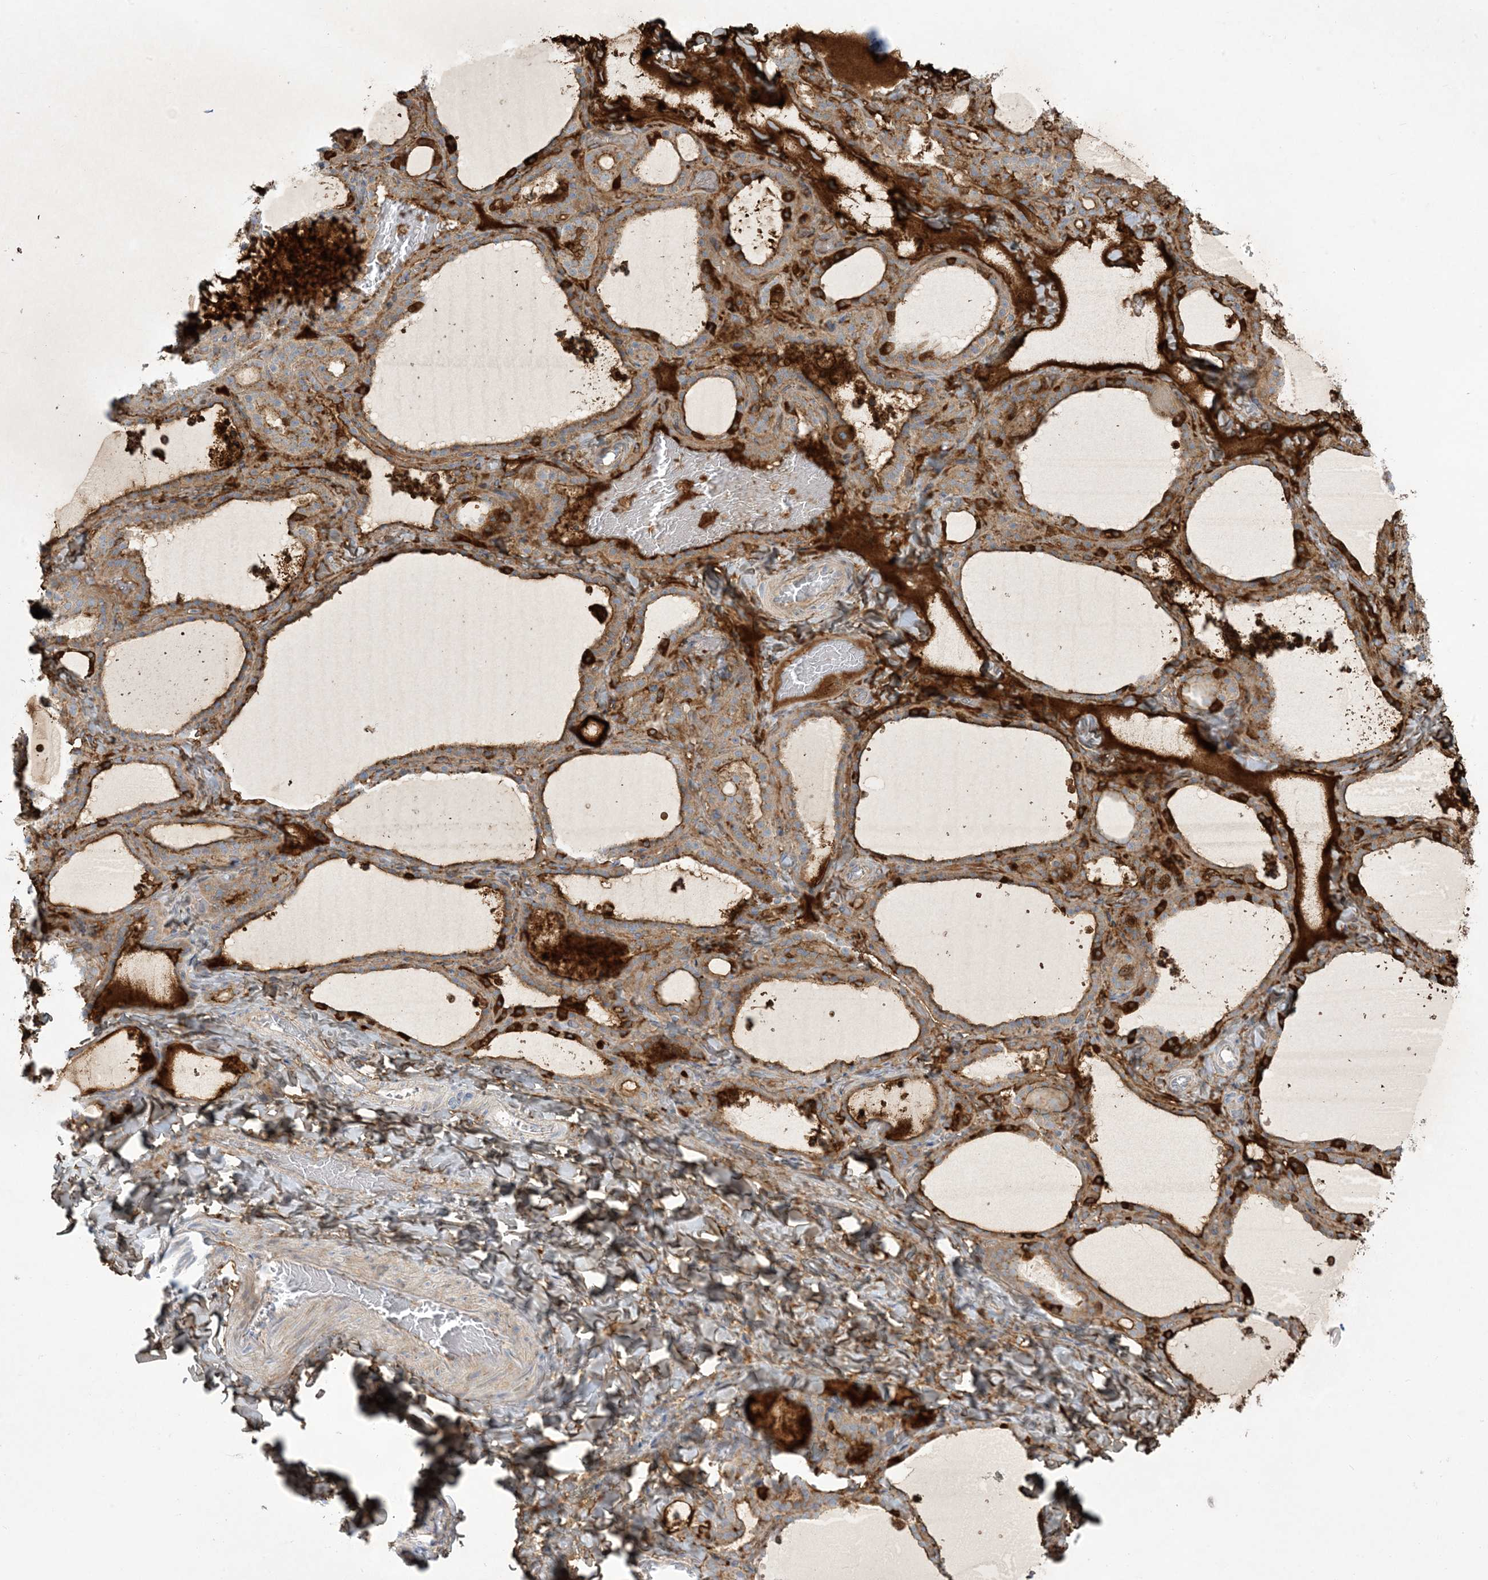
{"staining": {"intensity": "moderate", "quantity": "25%-75%", "location": "cytoplasmic/membranous"}, "tissue": "thyroid gland", "cell_type": "Glandular cells", "image_type": "normal", "snomed": [{"axis": "morphology", "description": "Normal tissue, NOS"}, {"axis": "topography", "description": "Thyroid gland"}], "caption": "About 25%-75% of glandular cells in unremarkable human thyroid gland reveal moderate cytoplasmic/membranous protein expression as visualized by brown immunohistochemical staining.", "gene": "AFTPH", "patient": {"sex": "female", "age": 22}}